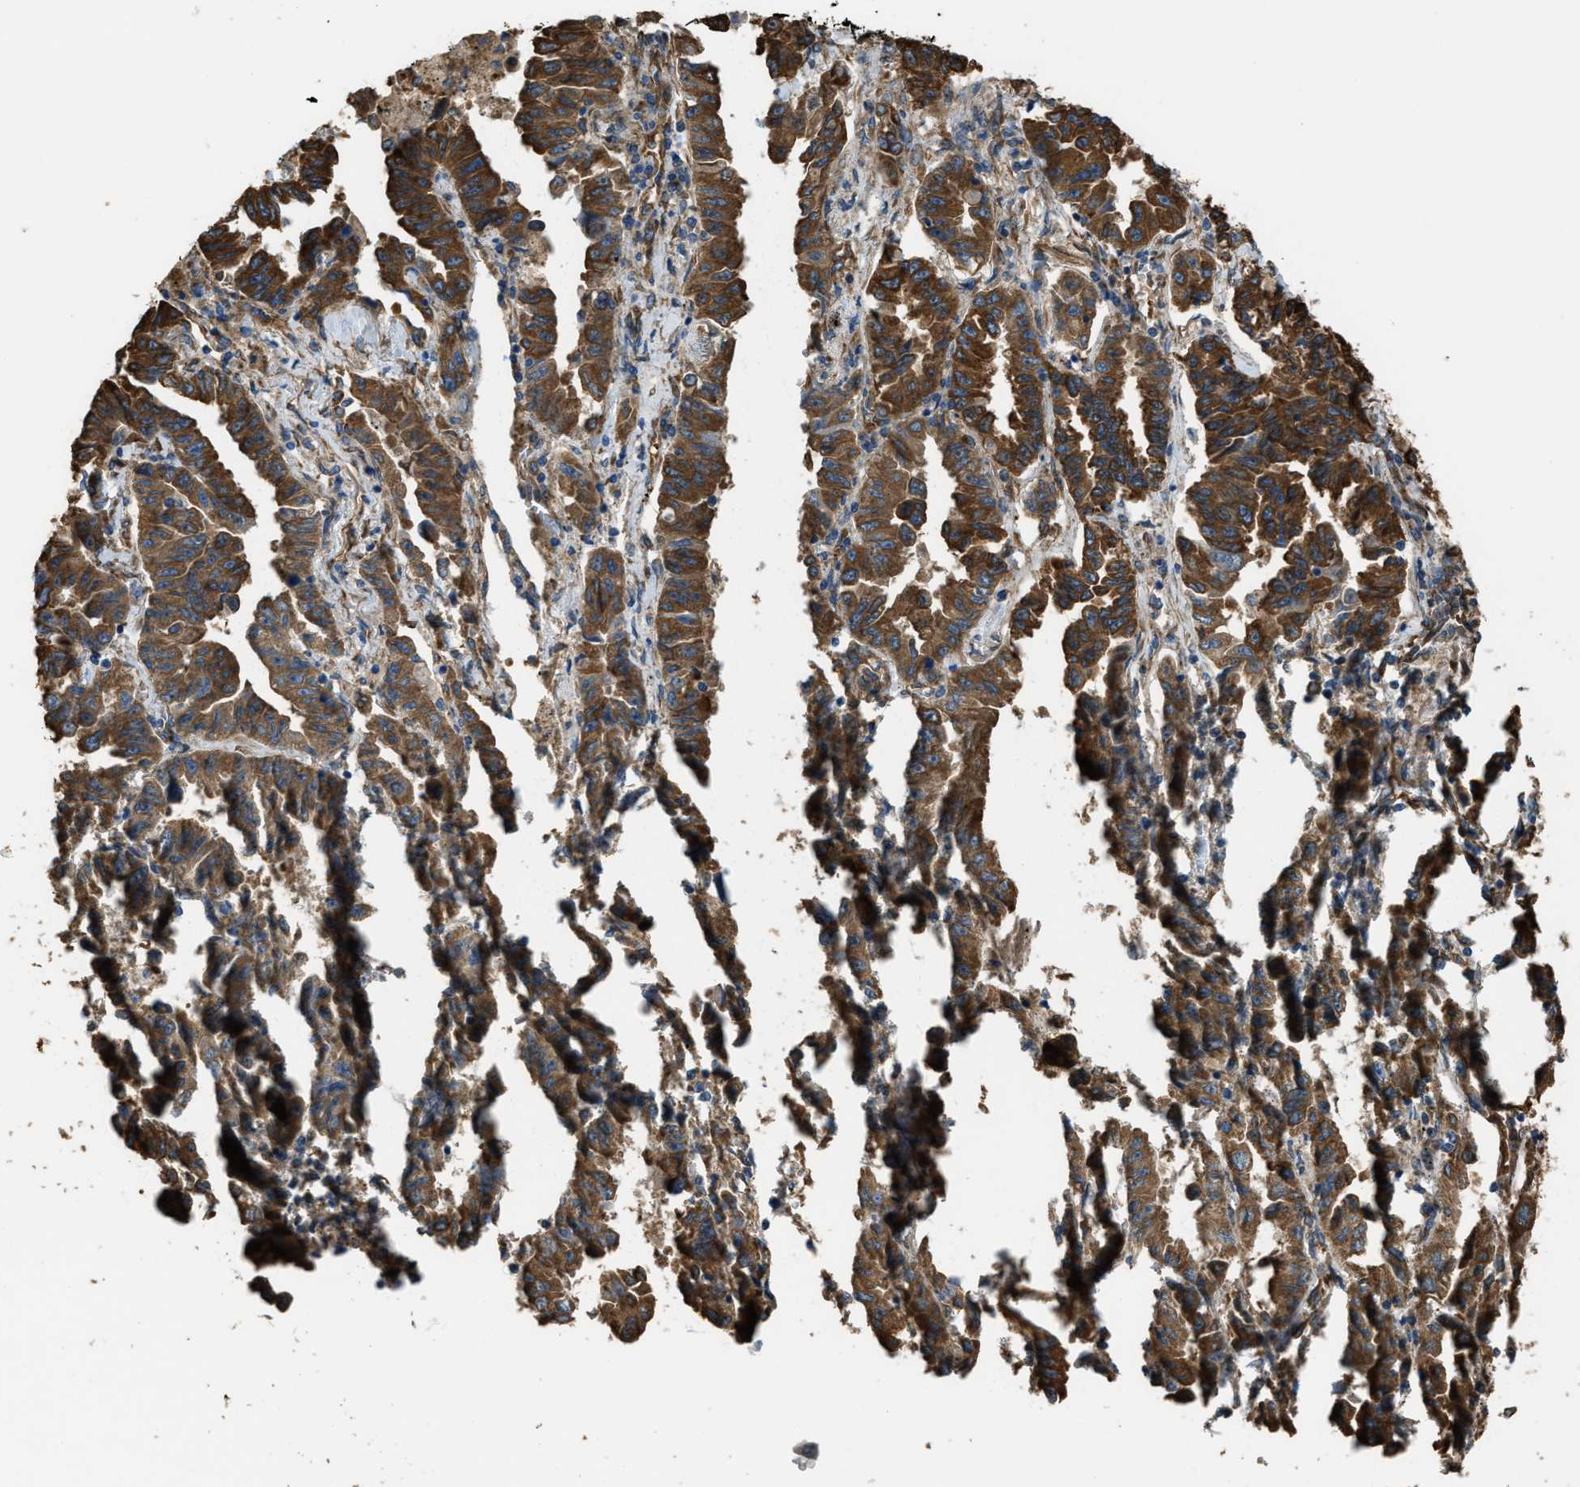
{"staining": {"intensity": "strong", "quantity": ">75%", "location": "cytoplasmic/membranous"}, "tissue": "lung cancer", "cell_type": "Tumor cells", "image_type": "cancer", "snomed": [{"axis": "morphology", "description": "Adenocarcinoma, NOS"}, {"axis": "topography", "description": "Lung"}], "caption": "A high amount of strong cytoplasmic/membranous staining is seen in about >75% of tumor cells in lung cancer tissue.", "gene": "TRPC1", "patient": {"sex": "female", "age": 51}}